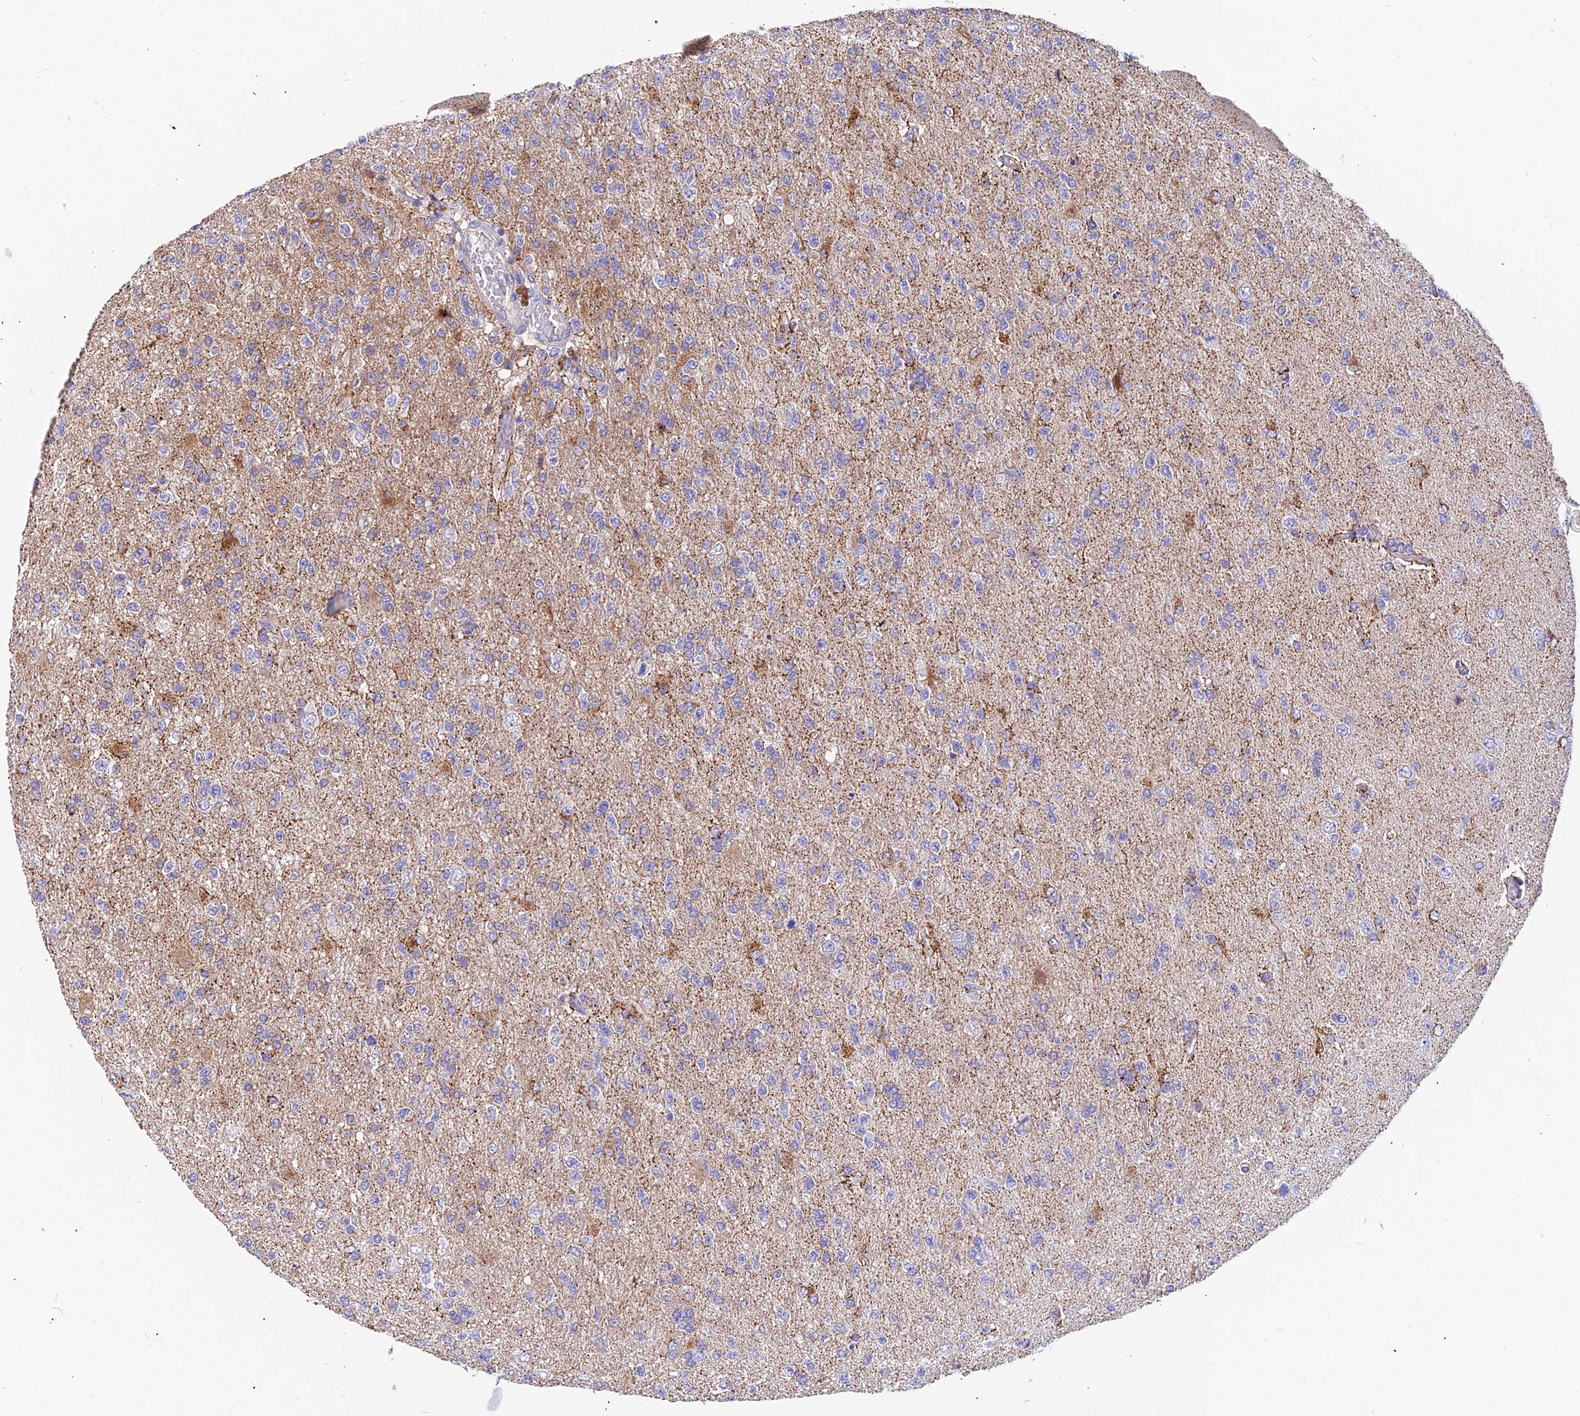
{"staining": {"intensity": "weak", "quantity": "25%-75%", "location": "cytoplasmic/membranous"}, "tissue": "glioma", "cell_type": "Tumor cells", "image_type": "cancer", "snomed": [{"axis": "morphology", "description": "Glioma, malignant, High grade"}, {"axis": "topography", "description": "Brain"}], "caption": "This photomicrograph exhibits immunohistochemistry staining of human glioma, with low weak cytoplasmic/membranous expression in about 25%-75% of tumor cells.", "gene": "ASPHD1", "patient": {"sex": "male", "age": 56}}